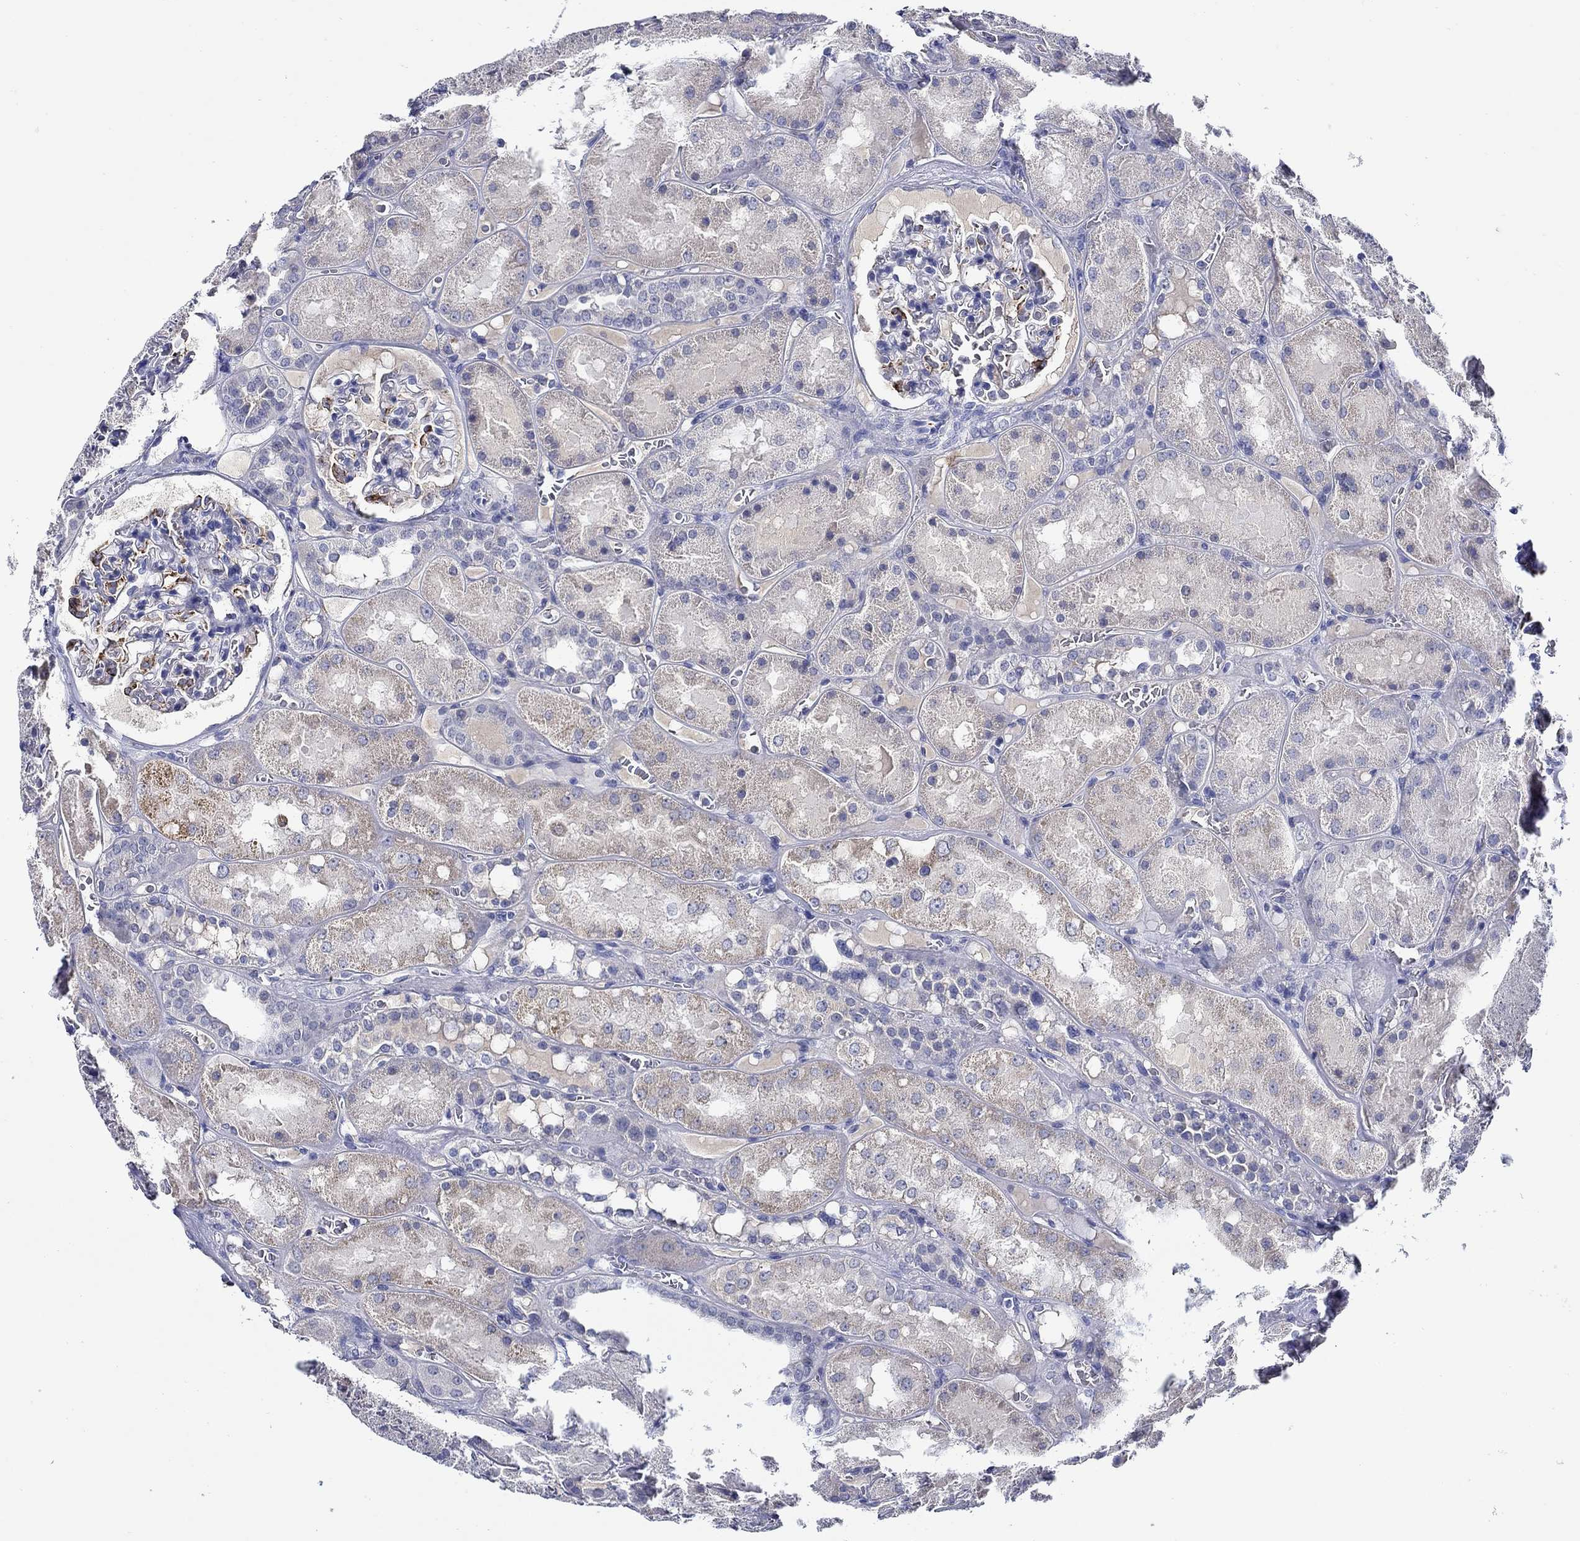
{"staining": {"intensity": "strong", "quantity": "<25%", "location": "cytoplasmic/membranous"}, "tissue": "kidney", "cell_type": "Cells in glomeruli", "image_type": "normal", "snomed": [{"axis": "morphology", "description": "Normal tissue, NOS"}, {"axis": "topography", "description": "Kidney"}], "caption": "The micrograph exhibits a brown stain indicating the presence of a protein in the cytoplasmic/membranous of cells in glomeruli in kidney. Nuclei are stained in blue.", "gene": "MC2R", "patient": {"sex": "male", "age": 73}}